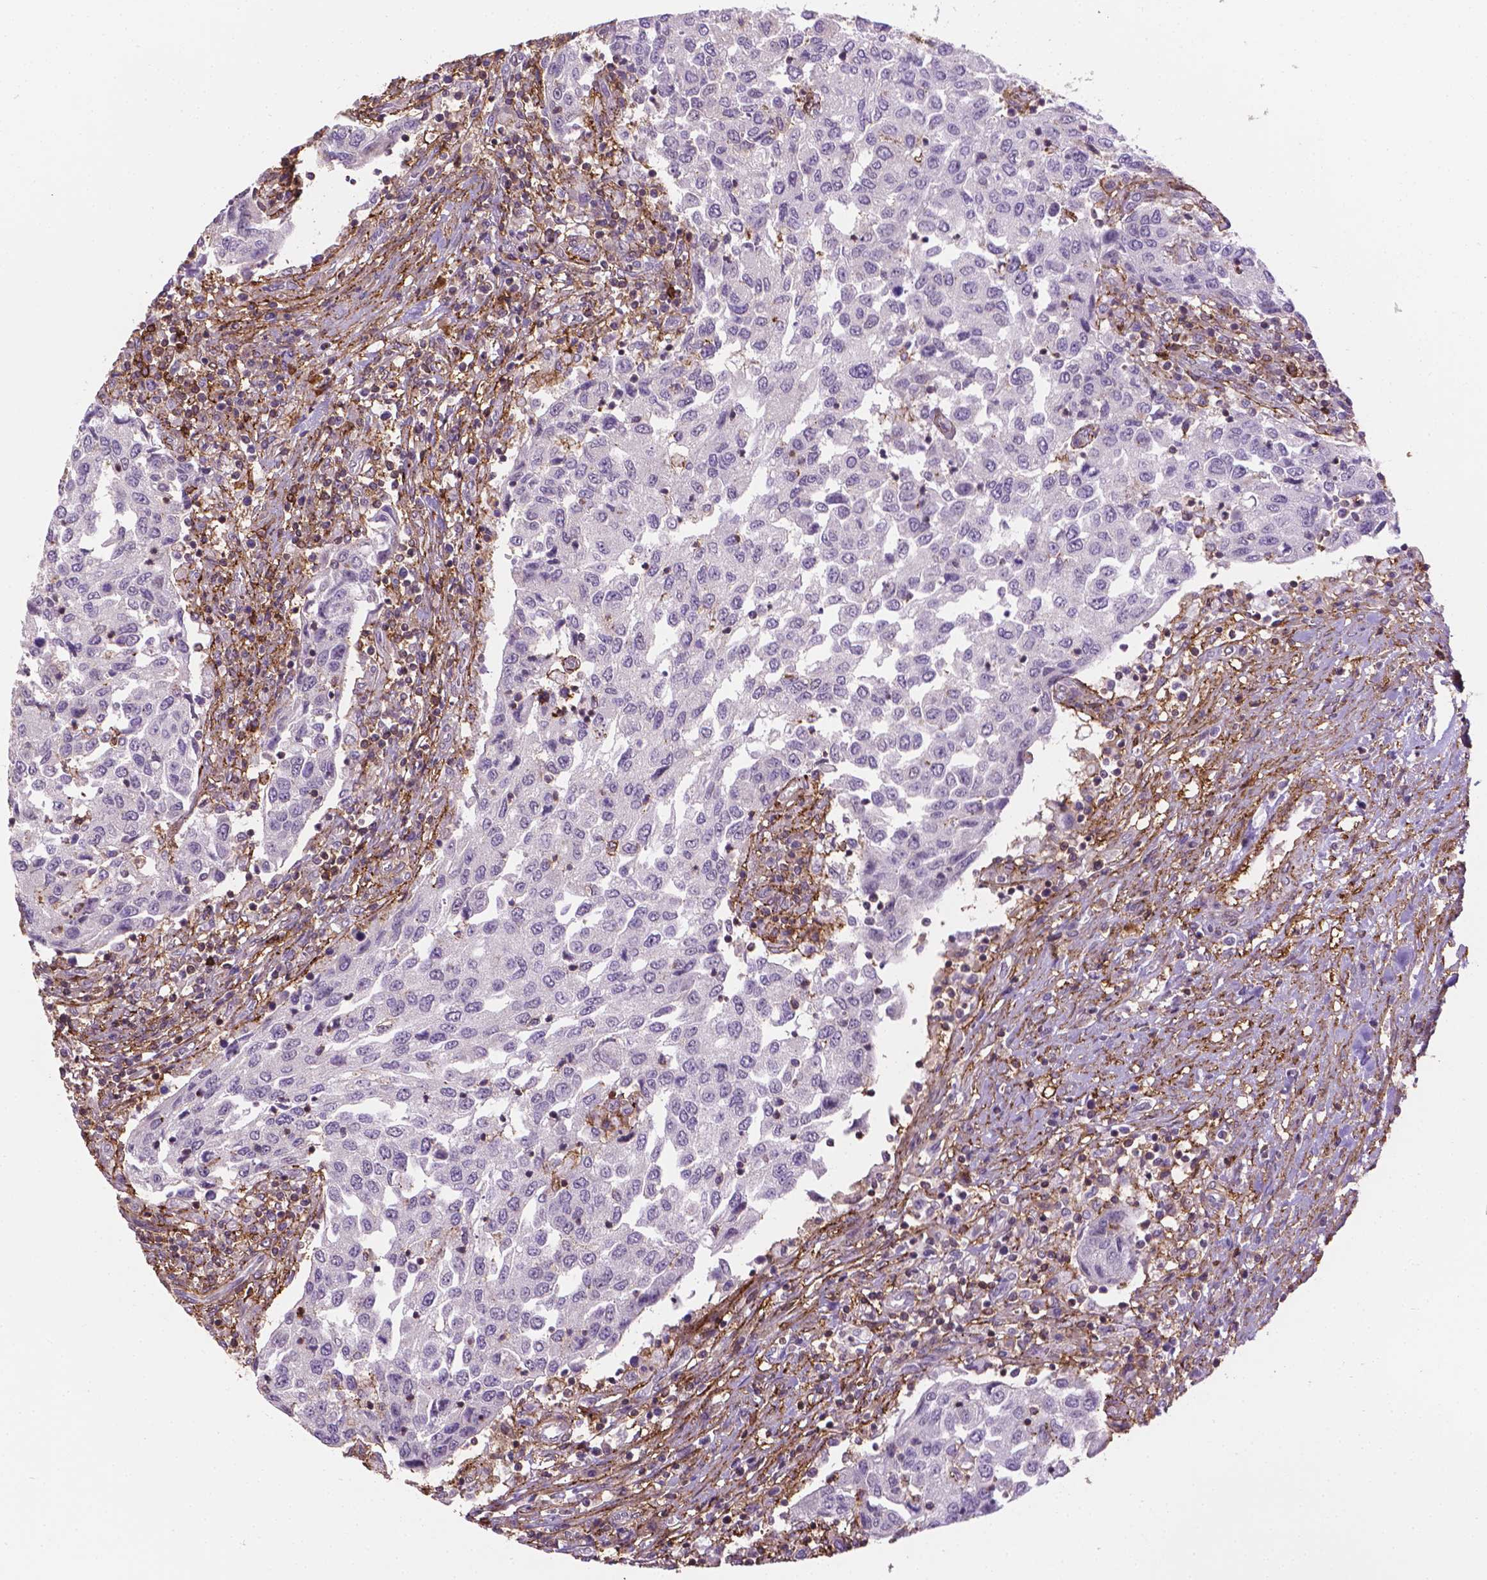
{"staining": {"intensity": "negative", "quantity": "none", "location": "none"}, "tissue": "urothelial cancer", "cell_type": "Tumor cells", "image_type": "cancer", "snomed": [{"axis": "morphology", "description": "Urothelial carcinoma, High grade"}, {"axis": "topography", "description": "Urinary bladder"}], "caption": "Immunohistochemical staining of urothelial cancer reveals no significant expression in tumor cells. The staining is performed using DAB brown chromogen with nuclei counter-stained in using hematoxylin.", "gene": "ACAD10", "patient": {"sex": "female", "age": 78}}